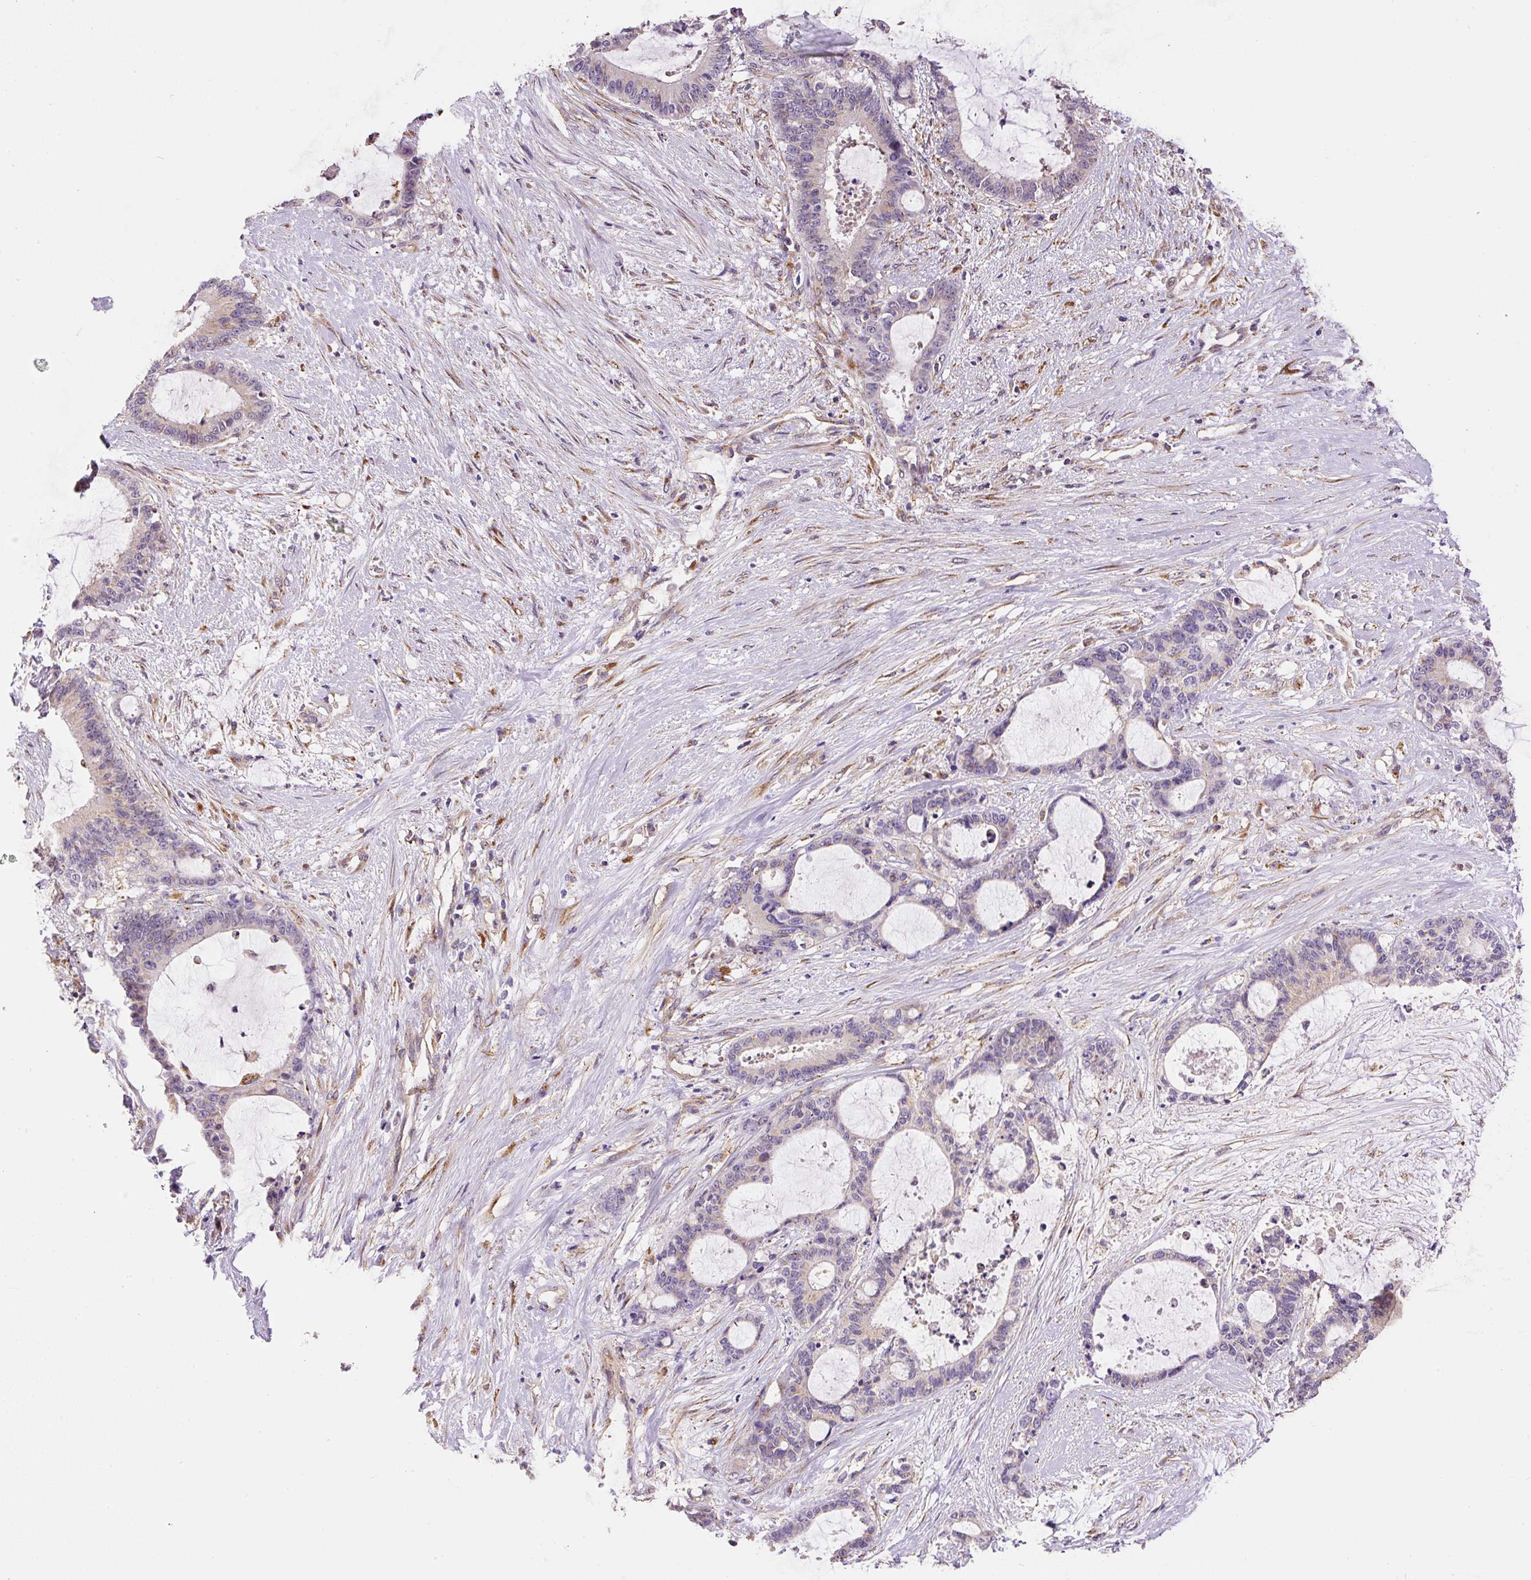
{"staining": {"intensity": "negative", "quantity": "none", "location": "none"}, "tissue": "liver cancer", "cell_type": "Tumor cells", "image_type": "cancer", "snomed": [{"axis": "morphology", "description": "Normal tissue, NOS"}, {"axis": "morphology", "description": "Cholangiocarcinoma"}, {"axis": "topography", "description": "Liver"}, {"axis": "topography", "description": "Peripheral nerve tissue"}], "caption": "High magnification brightfield microscopy of liver cancer (cholangiocarcinoma) stained with DAB (3,3'-diaminobenzidine) (brown) and counterstained with hematoxylin (blue): tumor cells show no significant expression. The staining is performed using DAB (3,3'-diaminobenzidine) brown chromogen with nuclei counter-stained in using hematoxylin.", "gene": "RNF170", "patient": {"sex": "female", "age": 73}}